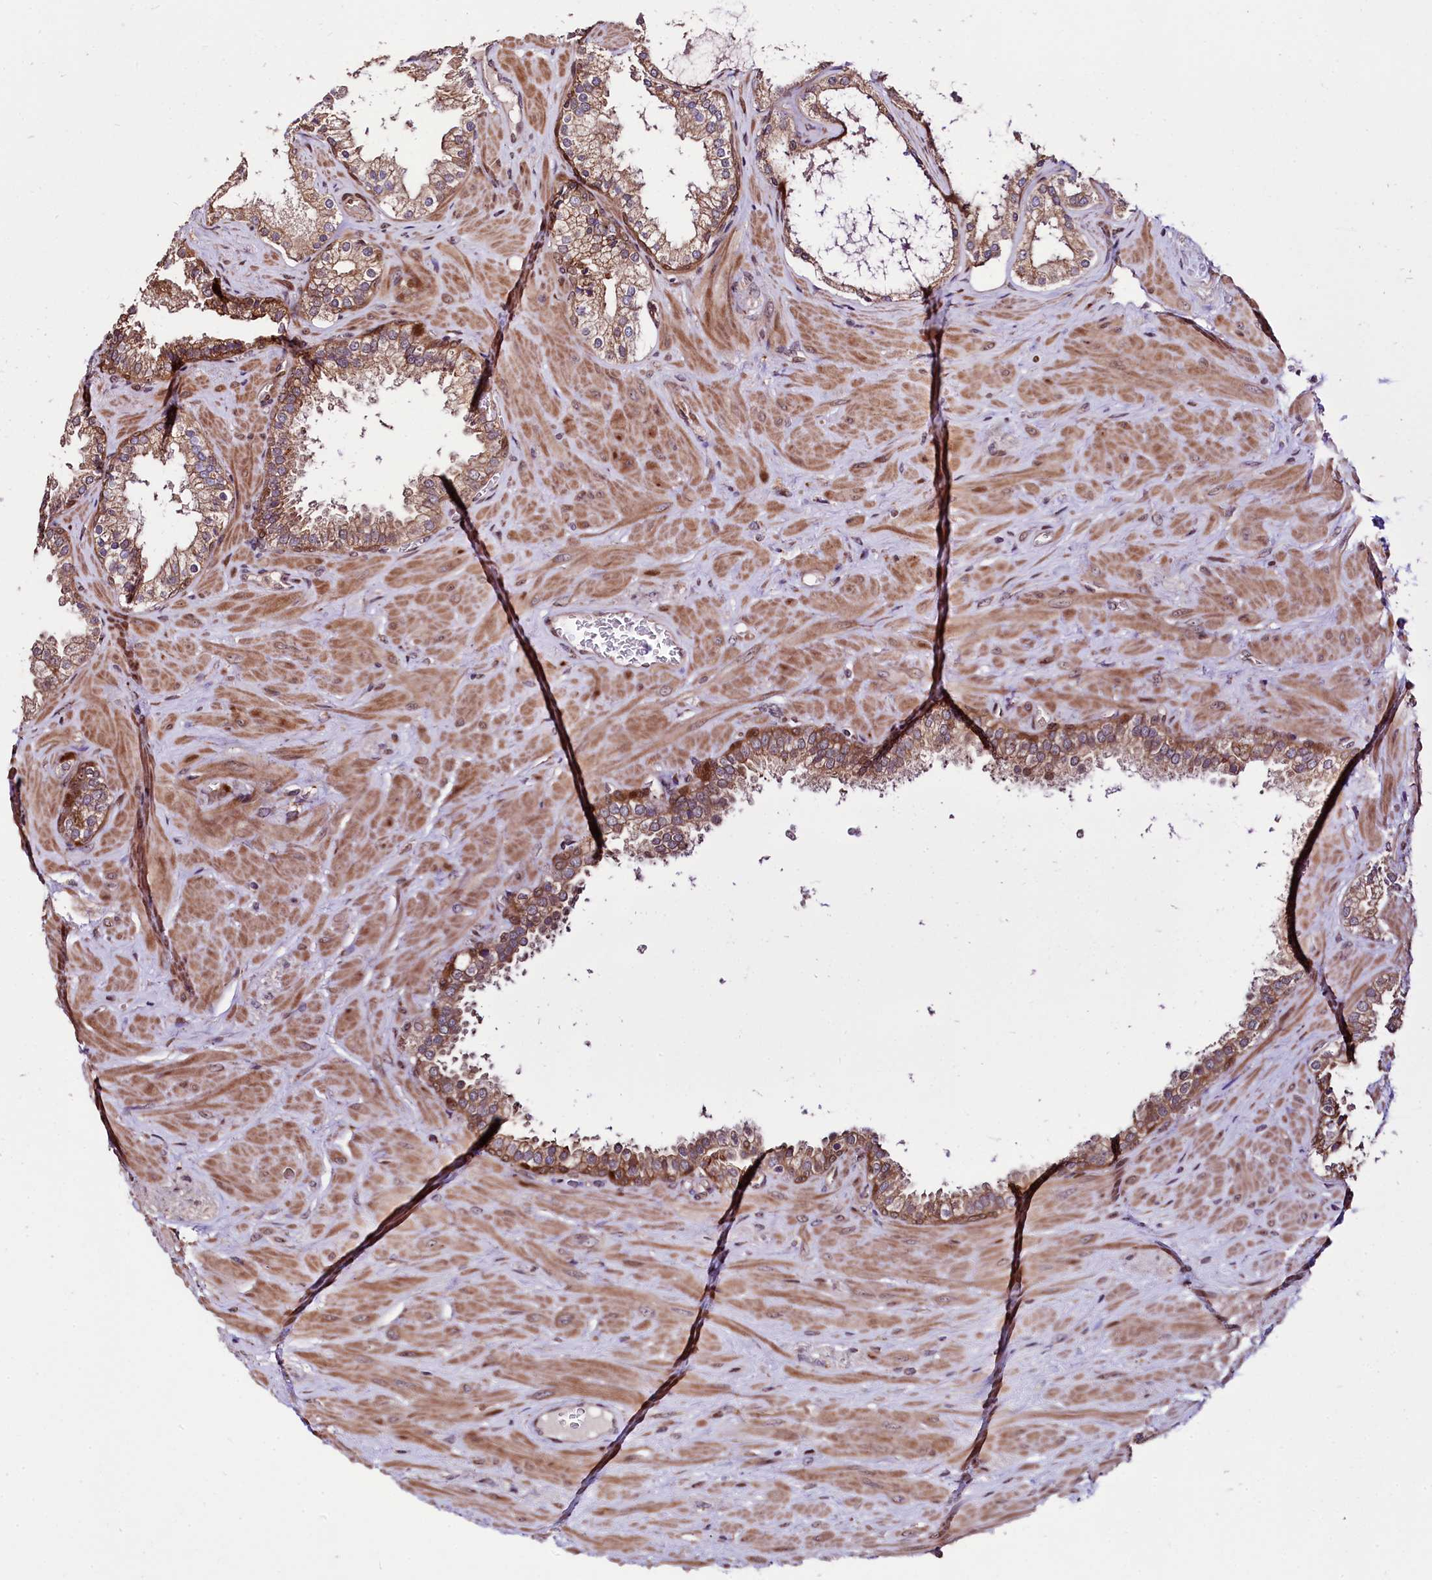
{"staining": {"intensity": "moderate", "quantity": ">75%", "location": "cytoplasmic/membranous"}, "tissue": "prostate cancer", "cell_type": "Tumor cells", "image_type": "cancer", "snomed": [{"axis": "morphology", "description": "Adenocarcinoma, High grade"}, {"axis": "topography", "description": "Prostate"}], "caption": "DAB immunohistochemical staining of human prostate adenocarcinoma (high-grade) displays moderate cytoplasmic/membranous protein expression in approximately >75% of tumor cells.", "gene": "C5orf15", "patient": {"sex": "male", "age": 64}}